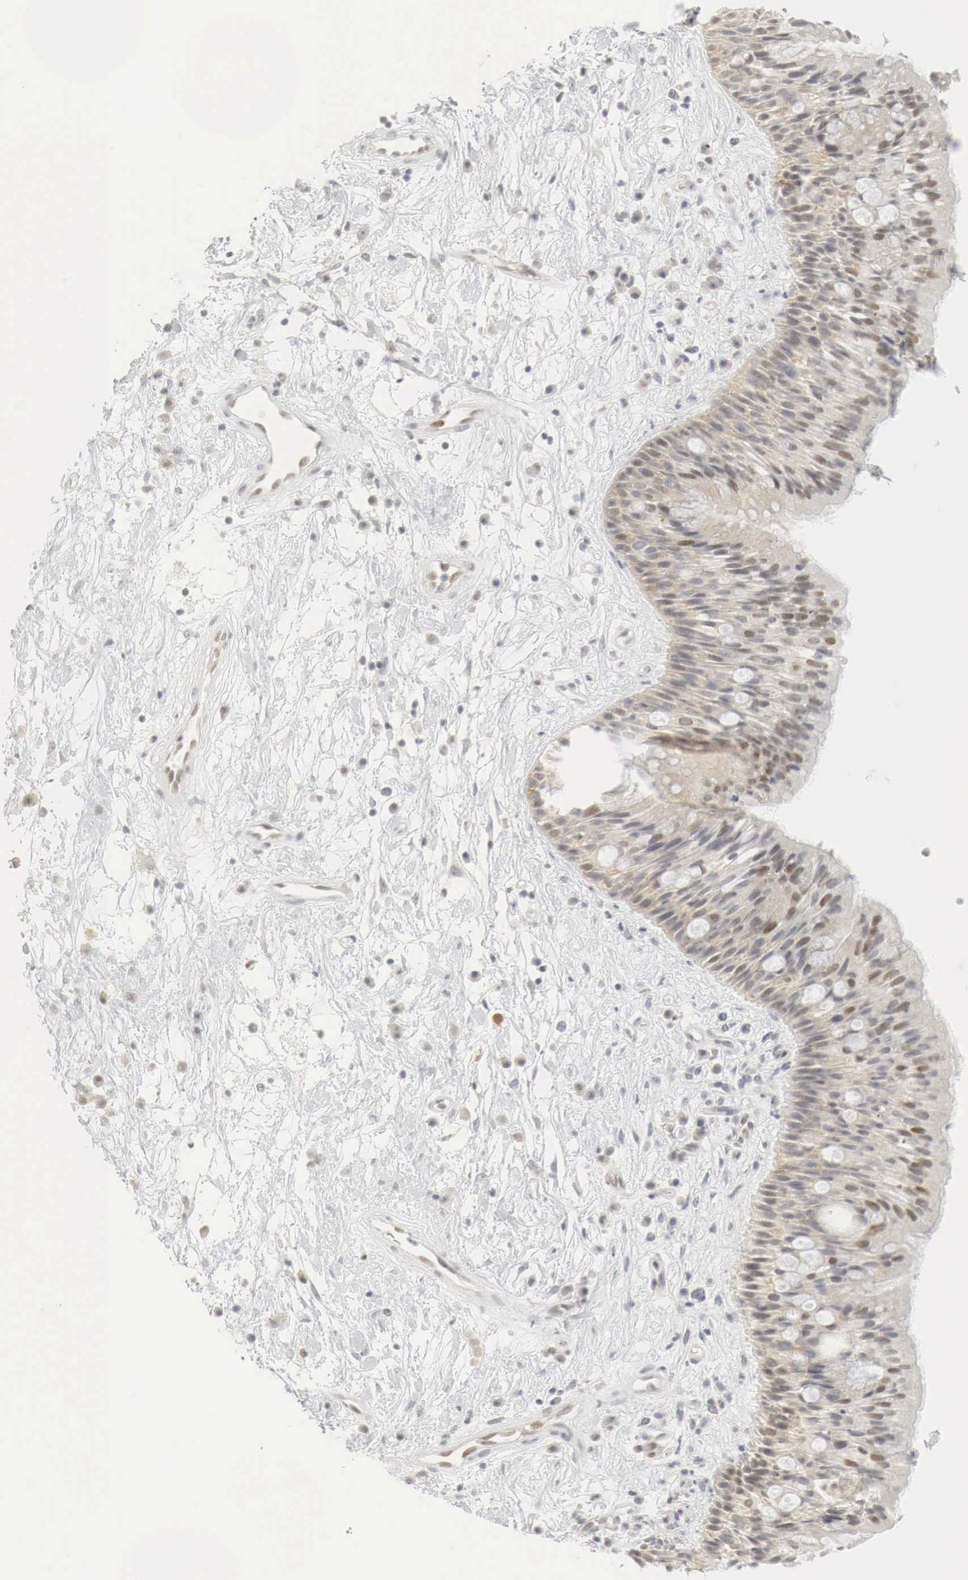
{"staining": {"intensity": "weak", "quantity": "25%-75%", "location": "cytoplasmic/membranous,nuclear"}, "tissue": "nasopharynx", "cell_type": "Respiratory epithelial cells", "image_type": "normal", "snomed": [{"axis": "morphology", "description": "Normal tissue, NOS"}, {"axis": "topography", "description": "Nasopharynx"}], "caption": "High-power microscopy captured an immunohistochemistry image of unremarkable nasopharynx, revealing weak cytoplasmic/membranous,nuclear positivity in approximately 25%-75% of respiratory epithelial cells.", "gene": "MYC", "patient": {"sex": "male", "age": 13}}